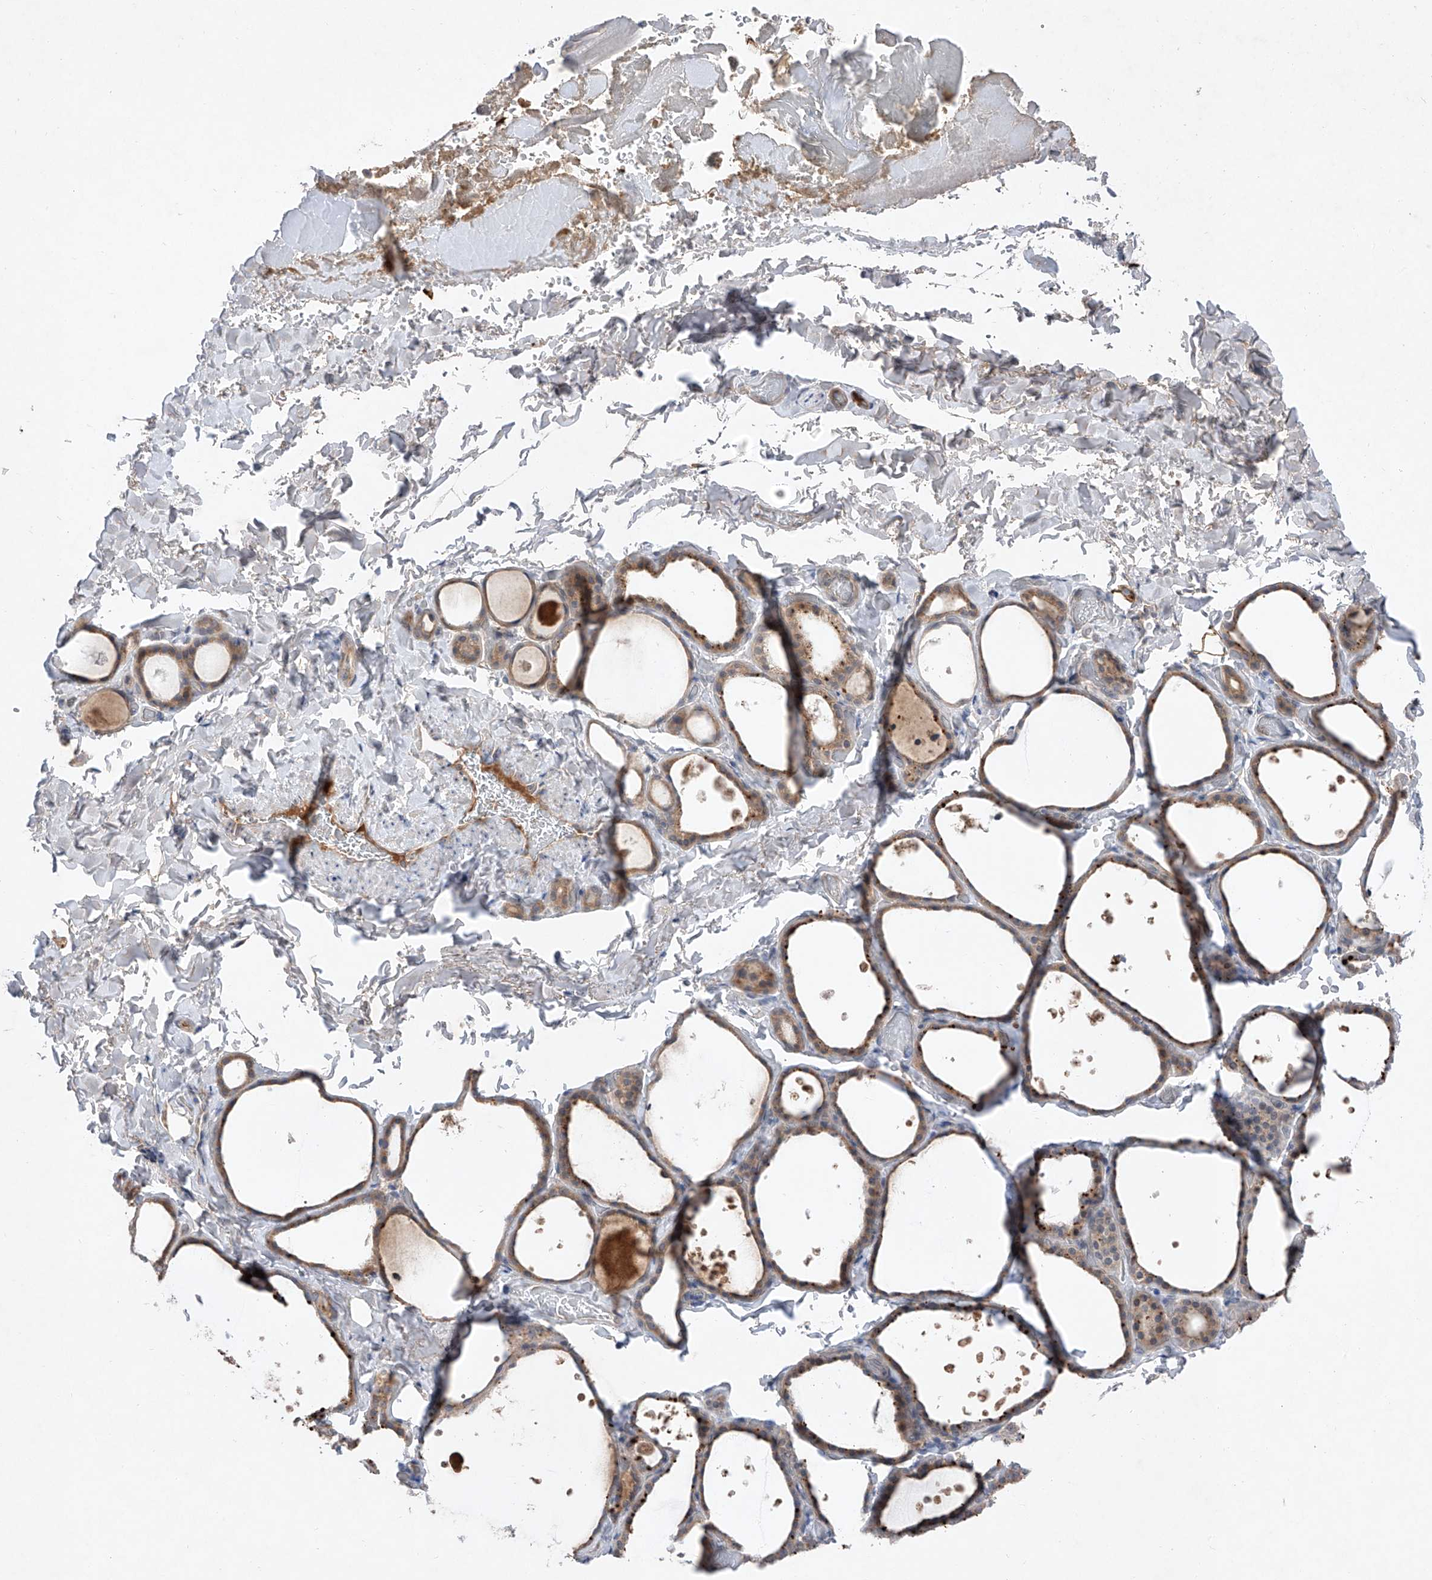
{"staining": {"intensity": "strong", "quantity": ">75%", "location": "cytoplasmic/membranous"}, "tissue": "thyroid gland", "cell_type": "Glandular cells", "image_type": "normal", "snomed": [{"axis": "morphology", "description": "Normal tissue, NOS"}, {"axis": "topography", "description": "Thyroid gland"}], "caption": "The image shows immunohistochemical staining of benign thyroid gland. There is strong cytoplasmic/membranous positivity is identified in about >75% of glandular cells. The staining was performed using DAB (3,3'-diaminobenzidine) to visualize the protein expression in brown, while the nuclei were stained in blue with hematoxylin (Magnification: 20x).", "gene": "FAM135A", "patient": {"sex": "female", "age": 44}}